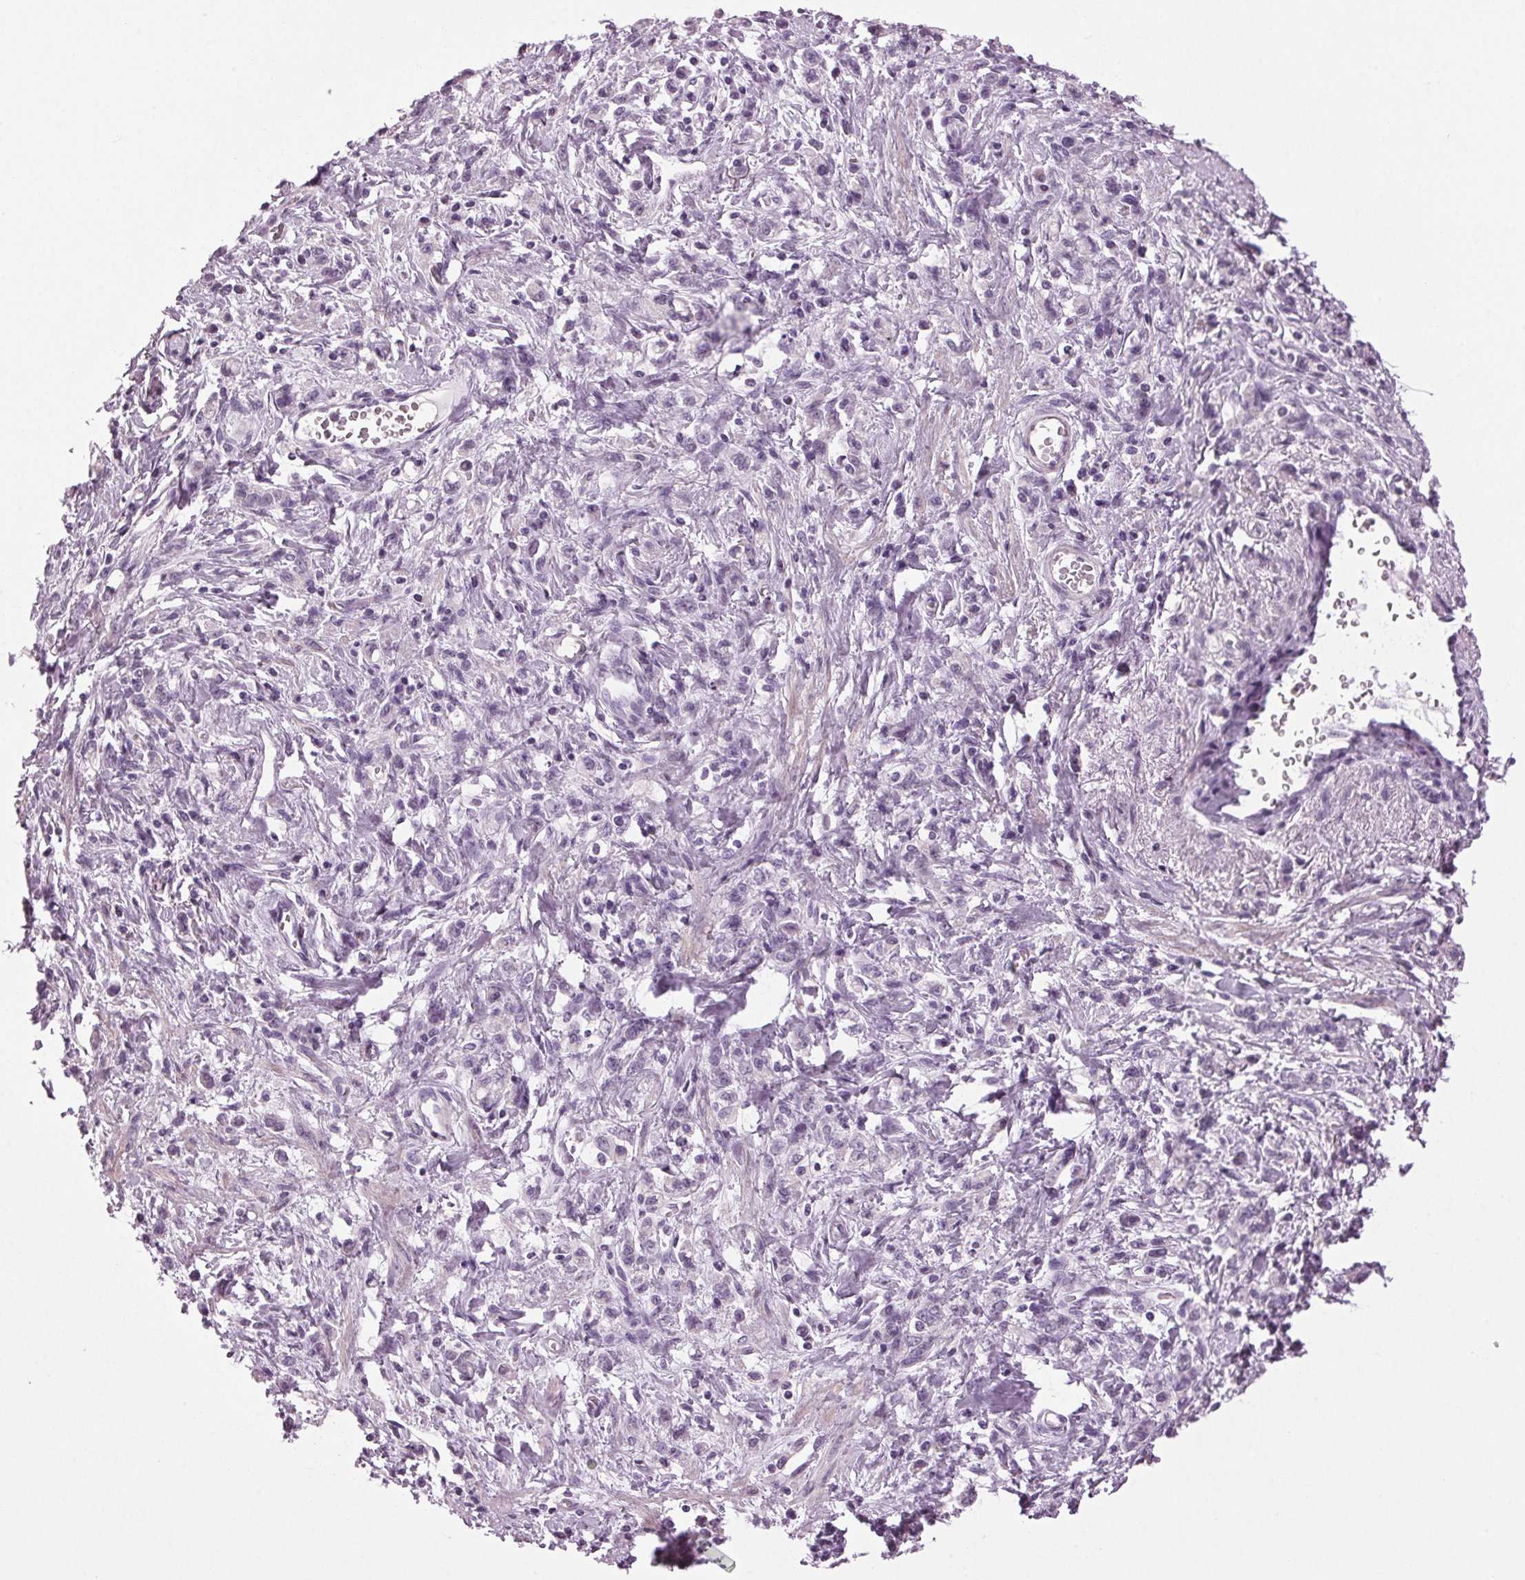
{"staining": {"intensity": "negative", "quantity": "none", "location": "none"}, "tissue": "stomach cancer", "cell_type": "Tumor cells", "image_type": "cancer", "snomed": [{"axis": "morphology", "description": "Adenocarcinoma, NOS"}, {"axis": "topography", "description": "Stomach"}], "caption": "This photomicrograph is of stomach adenocarcinoma stained with immunohistochemistry (IHC) to label a protein in brown with the nuclei are counter-stained blue. There is no expression in tumor cells.", "gene": "DNAH12", "patient": {"sex": "male", "age": 77}}